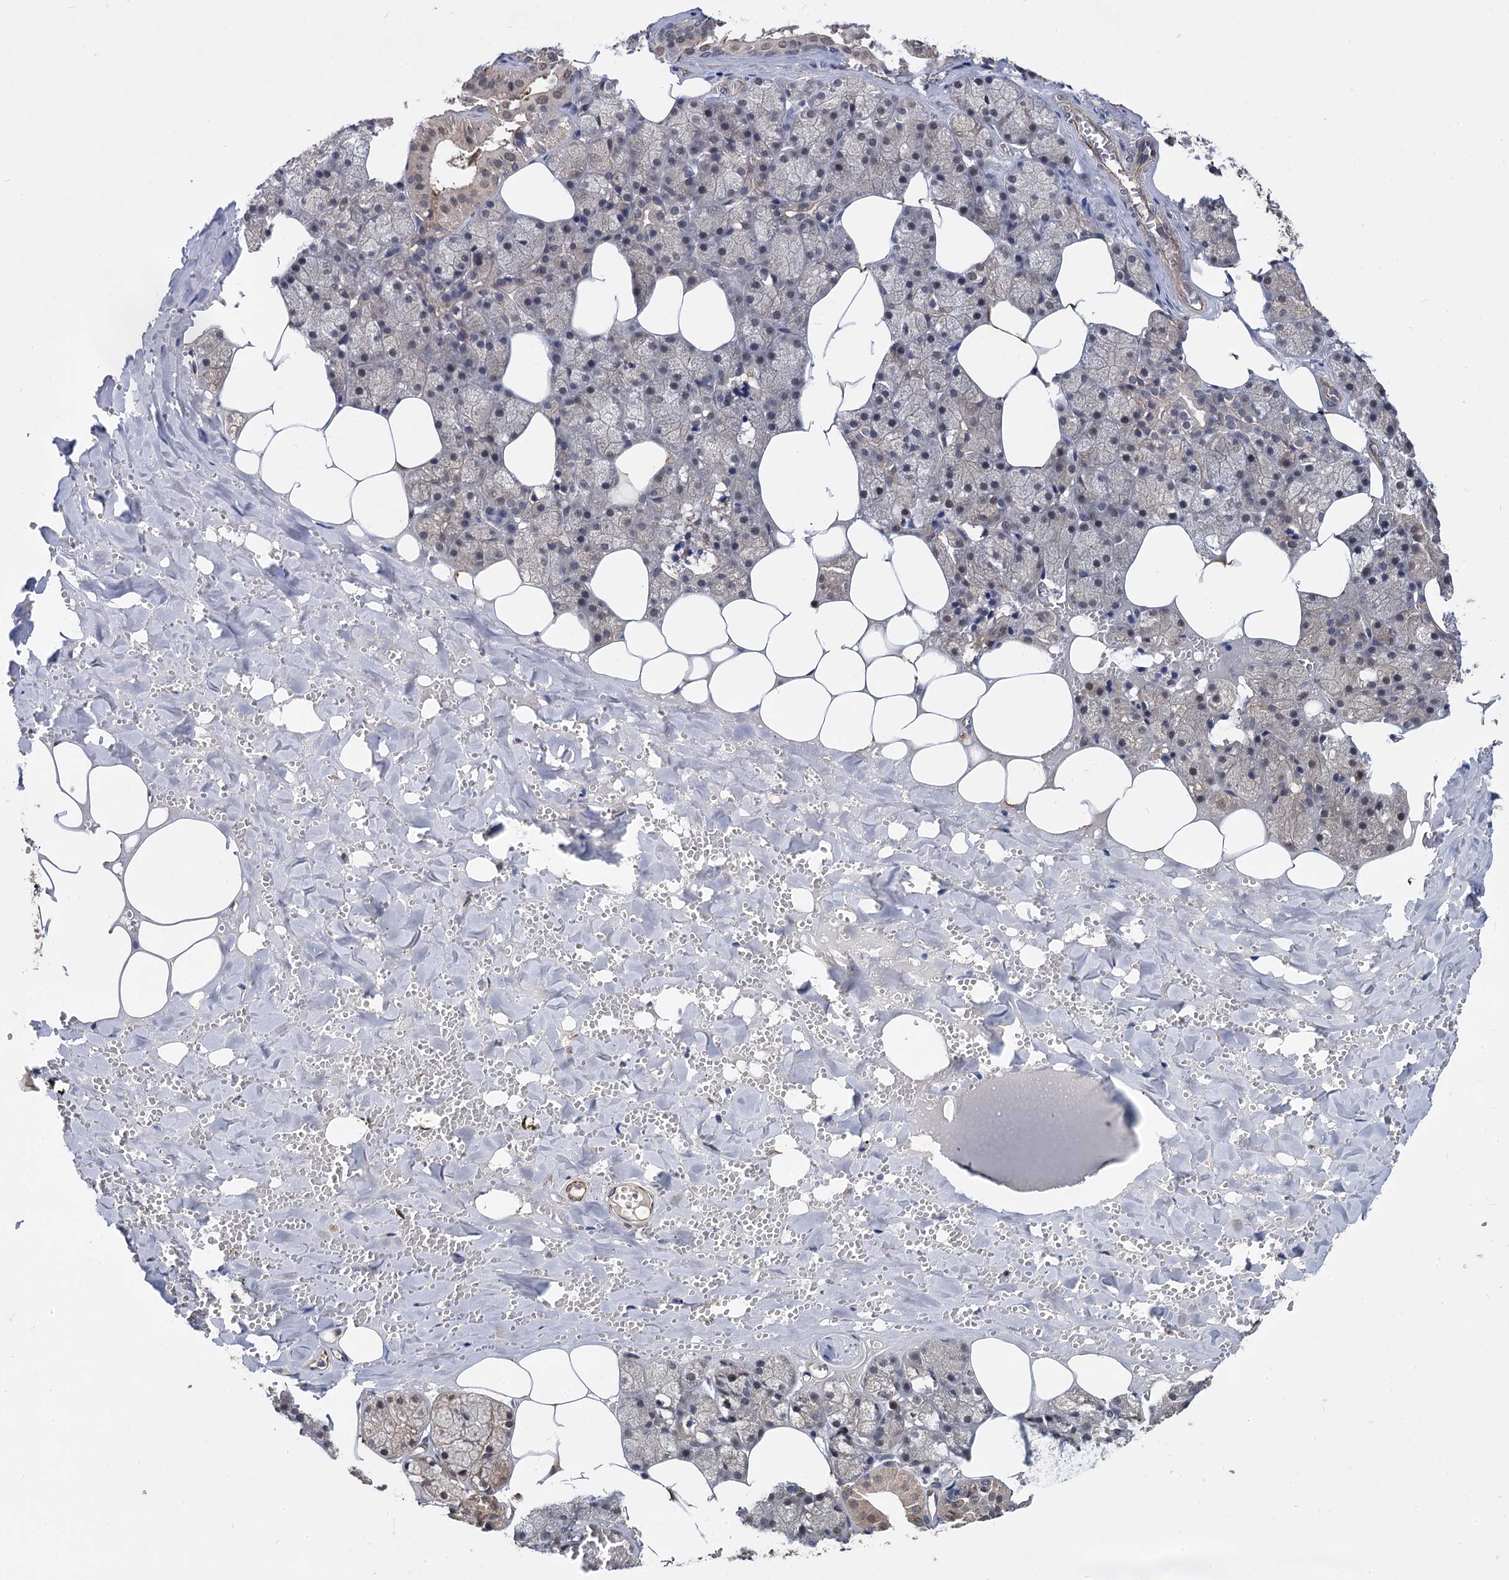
{"staining": {"intensity": "moderate", "quantity": "<25%", "location": "cytoplasmic/membranous"}, "tissue": "salivary gland", "cell_type": "Glandular cells", "image_type": "normal", "snomed": [{"axis": "morphology", "description": "Normal tissue, NOS"}, {"axis": "topography", "description": "Salivary gland"}], "caption": "Immunohistochemistry (IHC) of benign salivary gland displays low levels of moderate cytoplasmic/membranous expression in about <25% of glandular cells. The protein of interest is shown in brown color, while the nuclei are stained blue.", "gene": "PSMD4", "patient": {"sex": "male", "age": 62}}